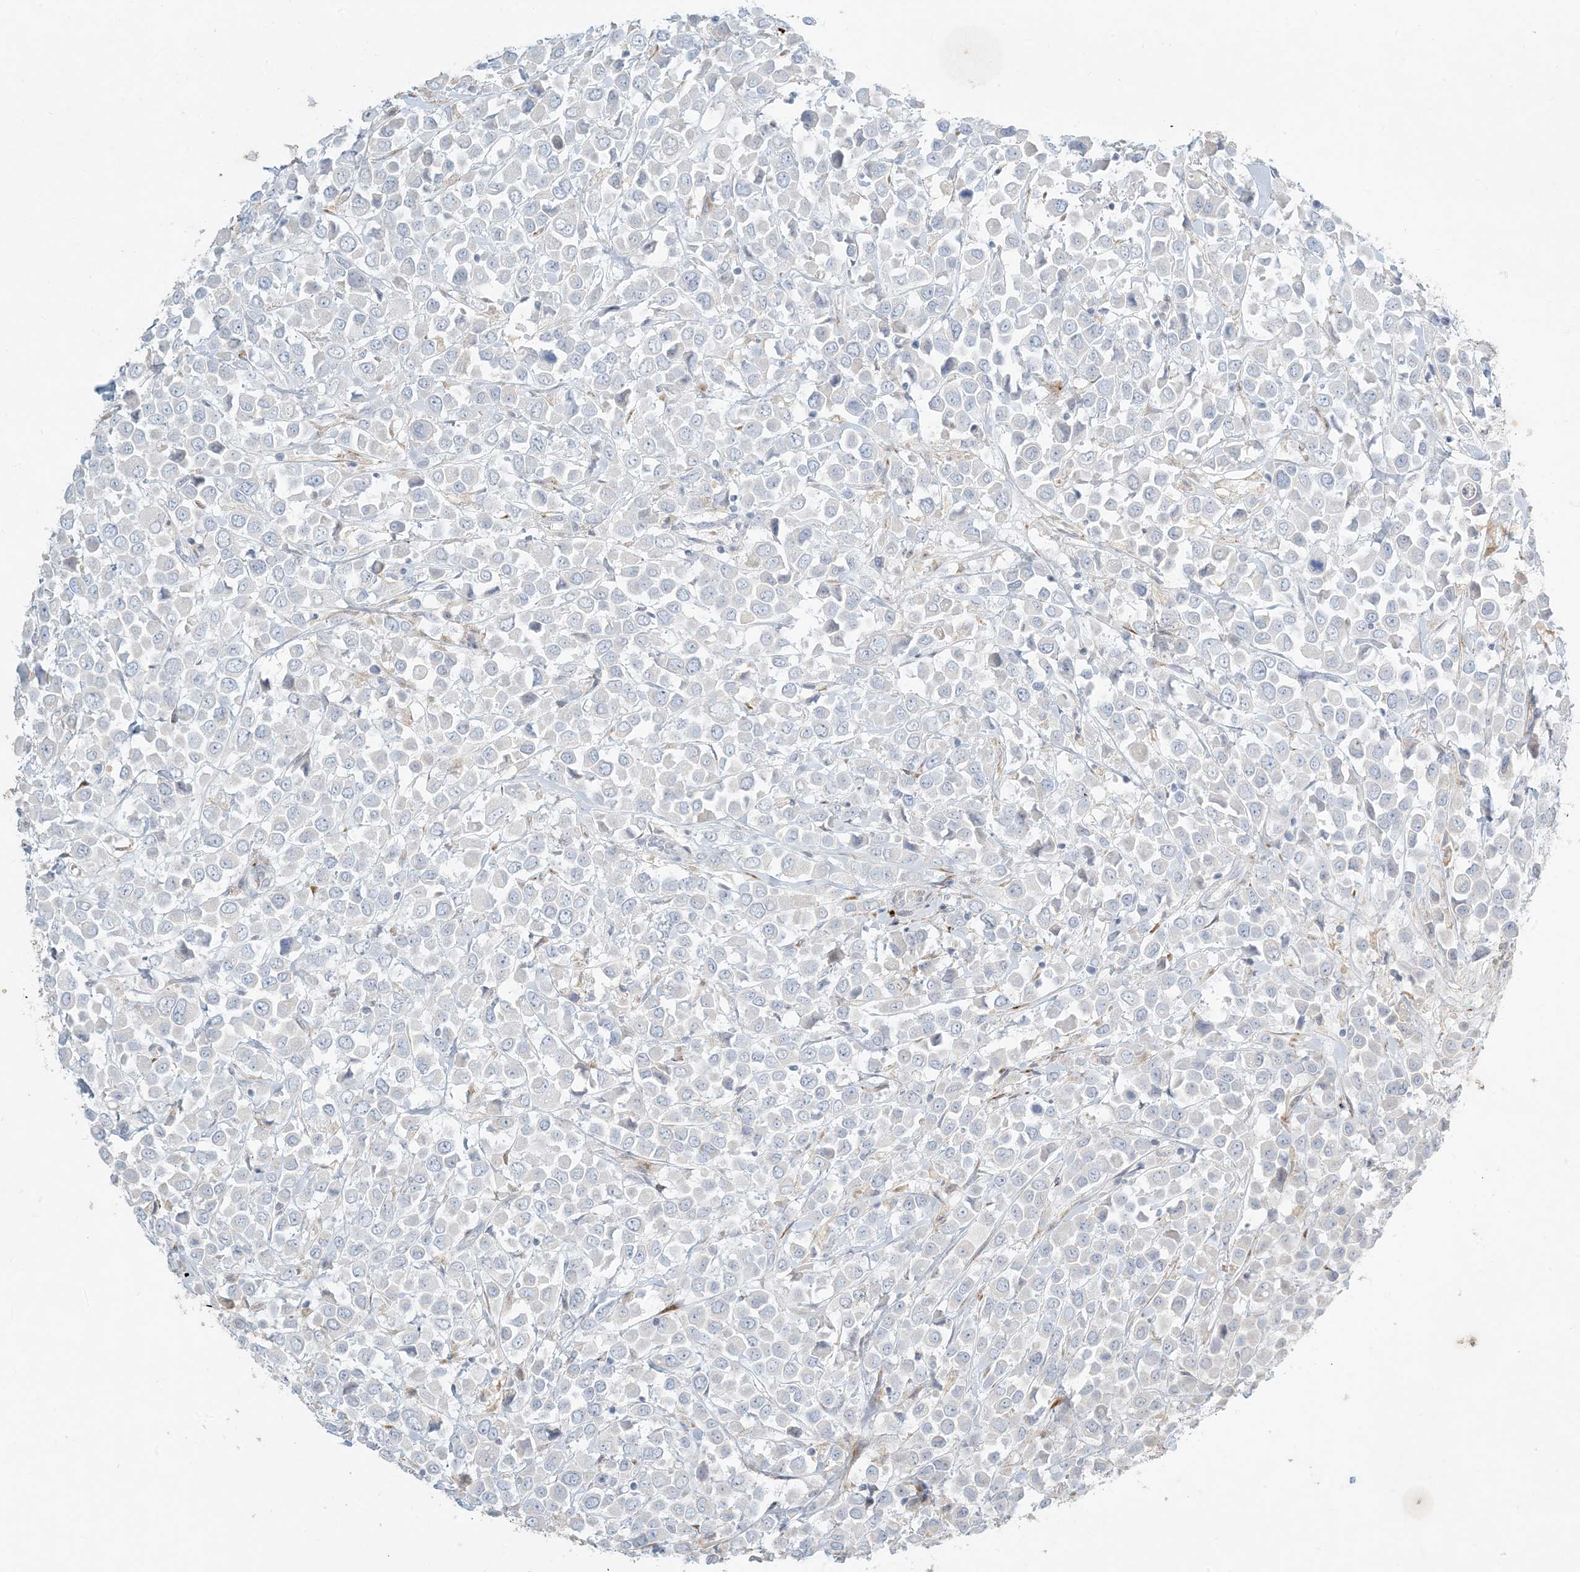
{"staining": {"intensity": "negative", "quantity": "none", "location": "none"}, "tissue": "breast cancer", "cell_type": "Tumor cells", "image_type": "cancer", "snomed": [{"axis": "morphology", "description": "Duct carcinoma"}, {"axis": "topography", "description": "Breast"}], "caption": "Protein analysis of intraductal carcinoma (breast) exhibits no significant staining in tumor cells. (DAB (3,3'-diaminobenzidine) immunohistochemistry, high magnification).", "gene": "ZNF385D", "patient": {"sex": "female", "age": 61}}